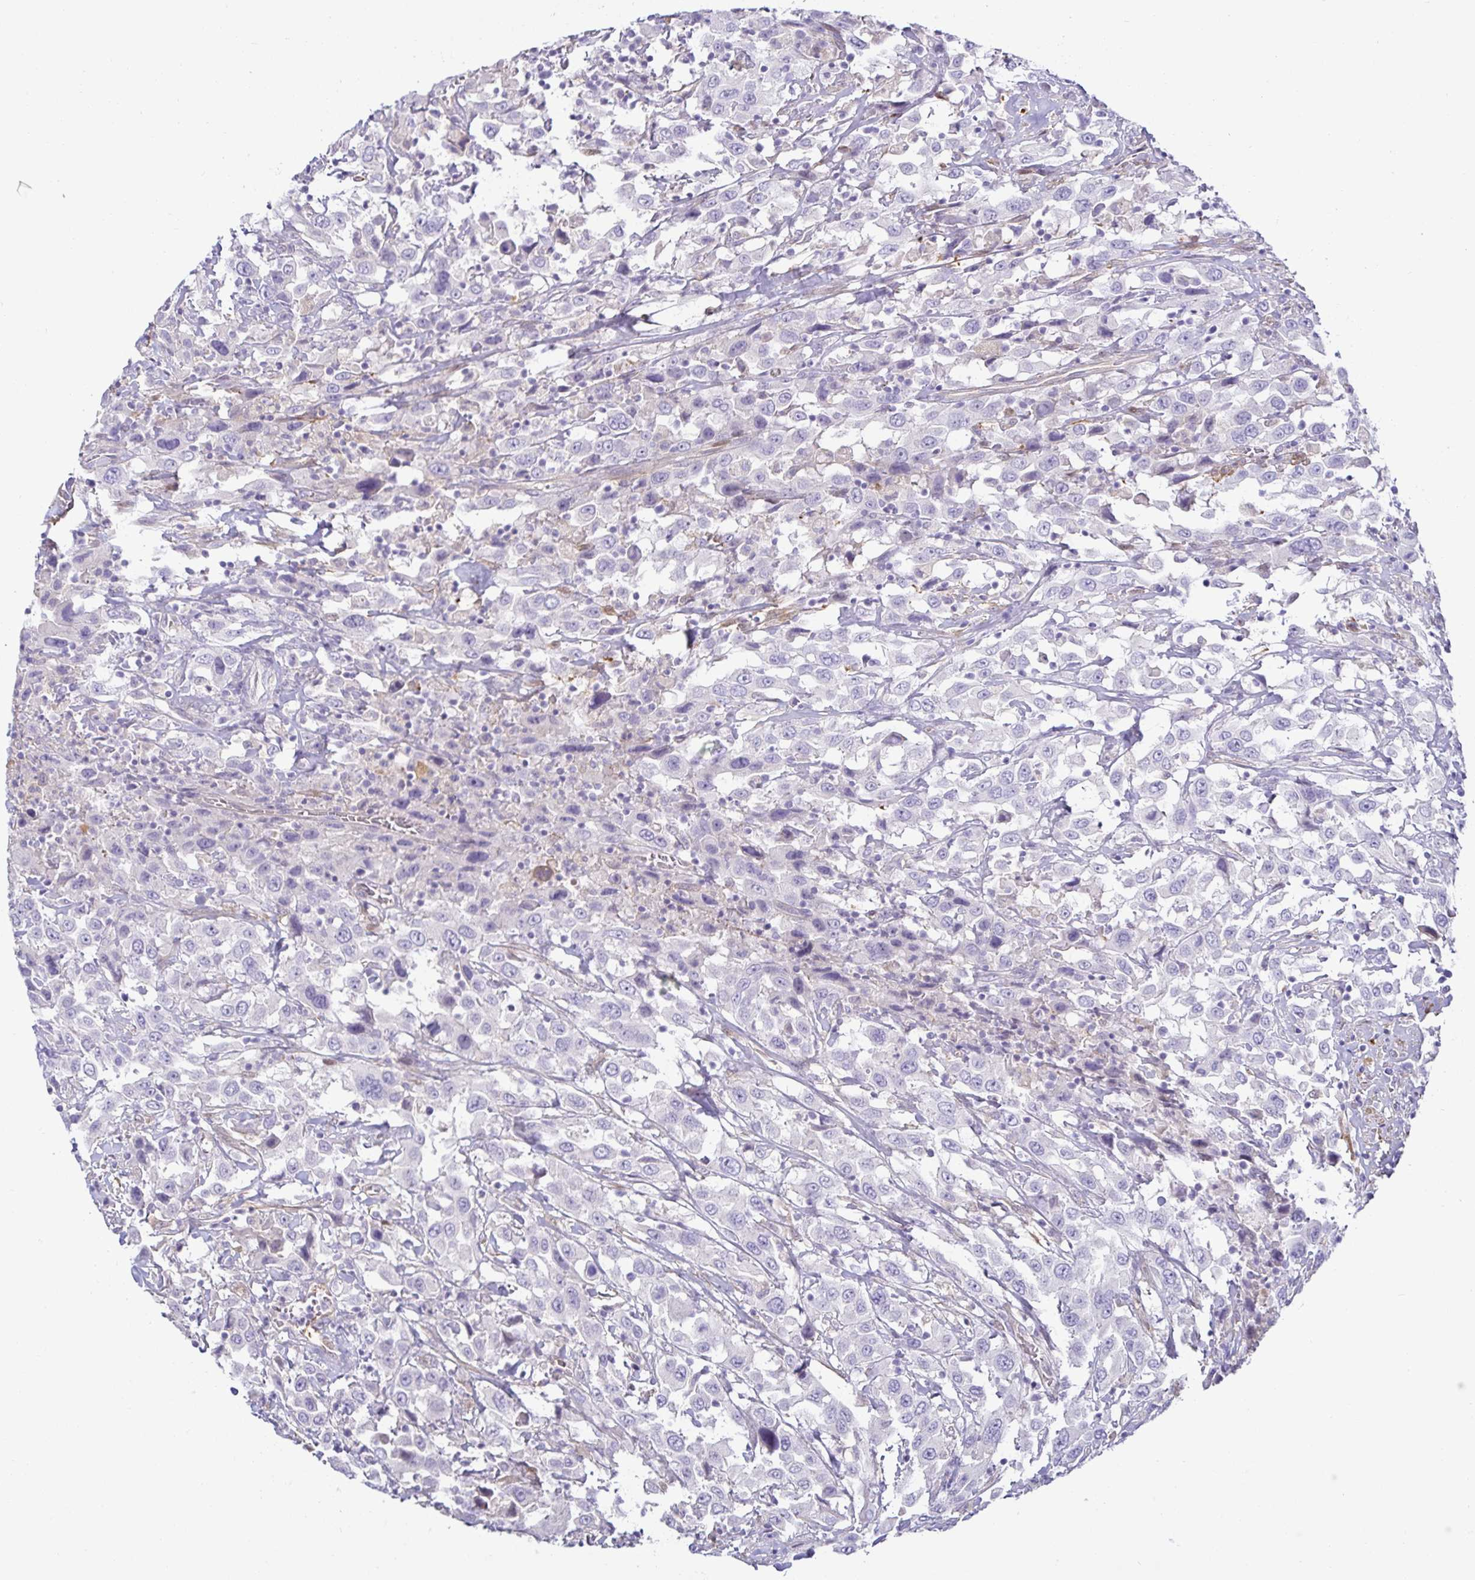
{"staining": {"intensity": "negative", "quantity": "none", "location": "none"}, "tissue": "urothelial cancer", "cell_type": "Tumor cells", "image_type": "cancer", "snomed": [{"axis": "morphology", "description": "Urothelial carcinoma, High grade"}, {"axis": "topography", "description": "Urinary bladder"}], "caption": "Immunohistochemical staining of human high-grade urothelial carcinoma displays no significant expression in tumor cells. (Immunohistochemistry, brightfield microscopy, high magnification).", "gene": "SPAG4", "patient": {"sex": "male", "age": 61}}